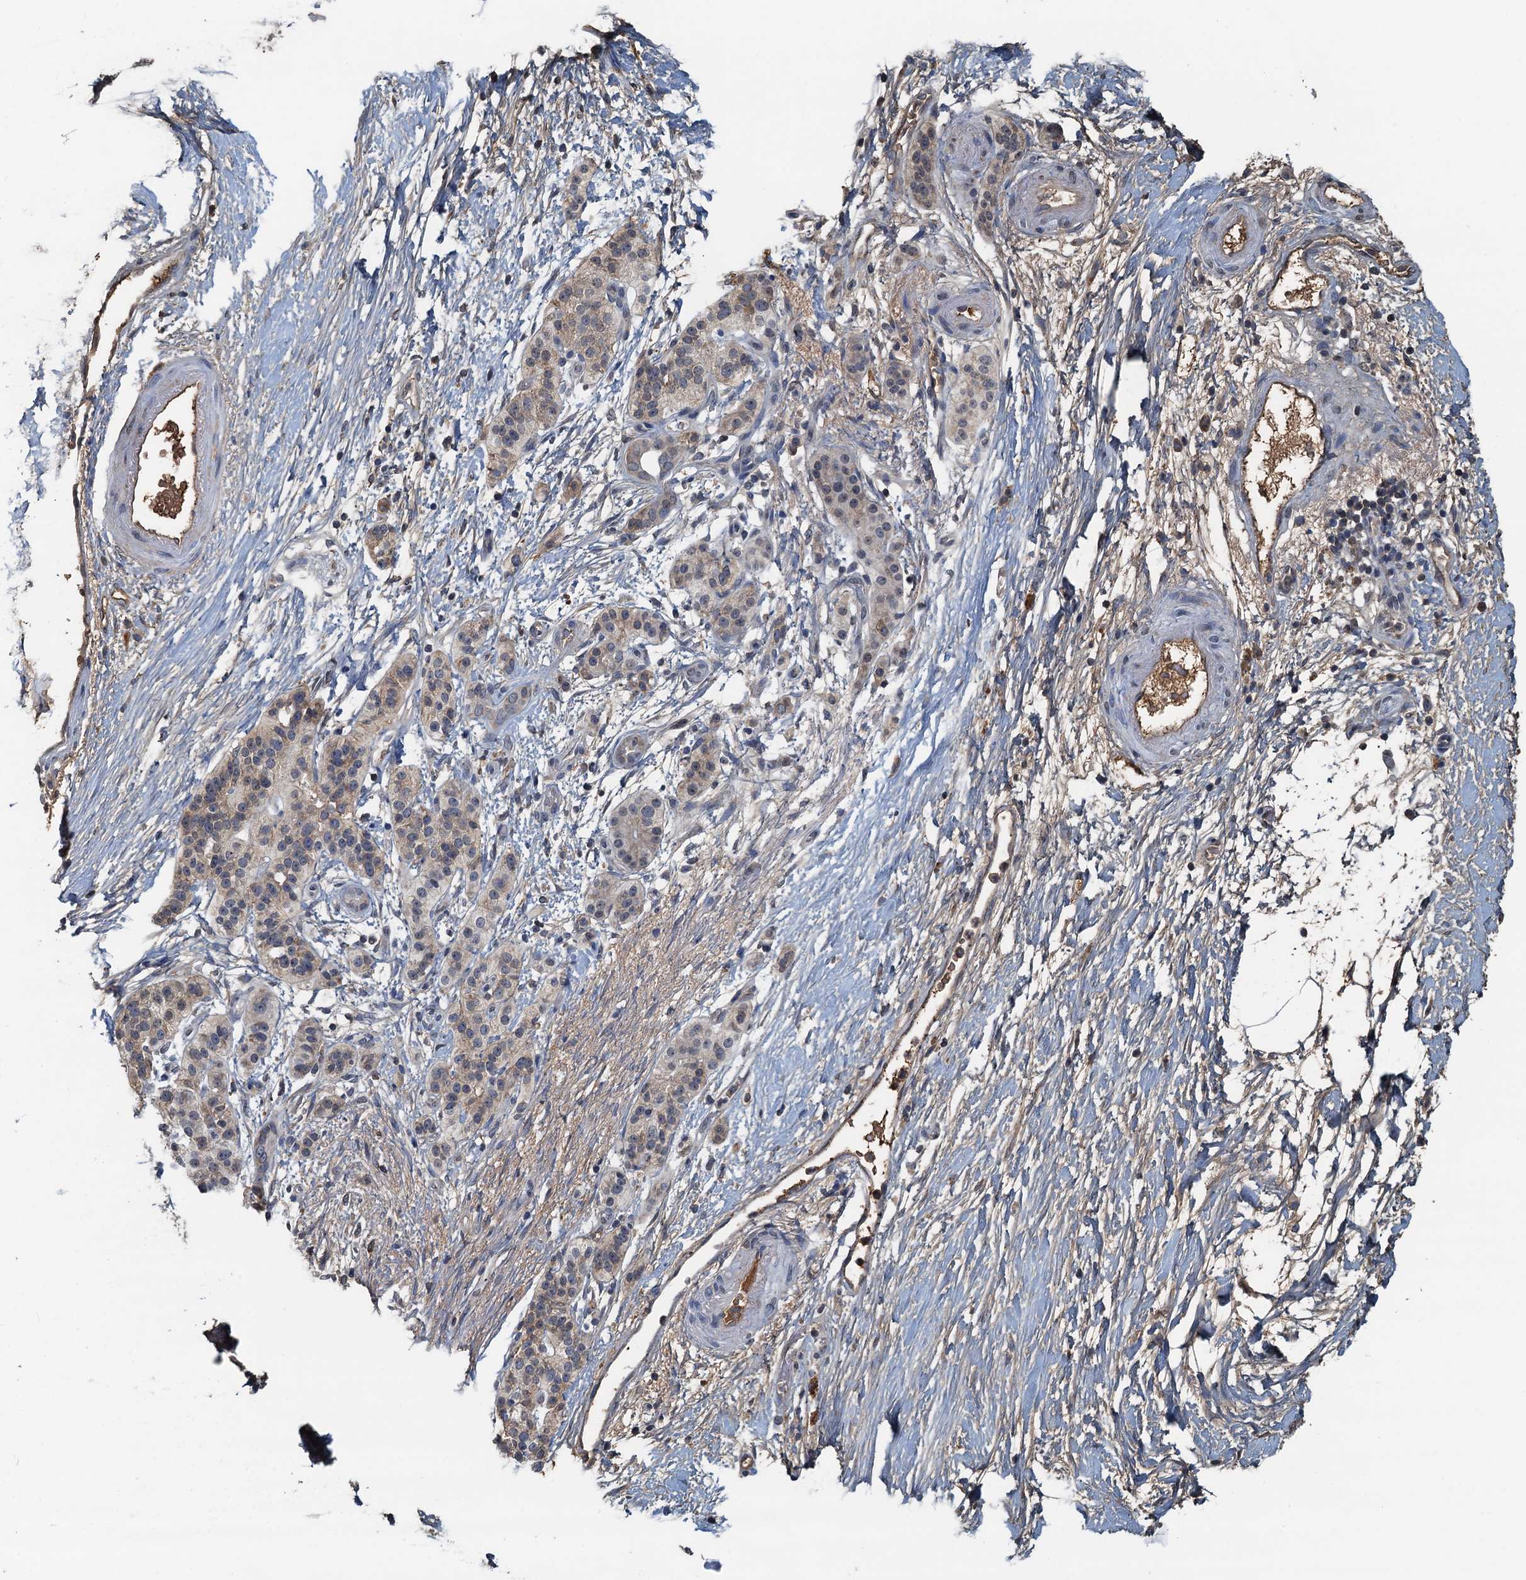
{"staining": {"intensity": "weak", "quantity": "<25%", "location": "cytoplasmic/membranous"}, "tissue": "pancreatic cancer", "cell_type": "Tumor cells", "image_type": "cancer", "snomed": [{"axis": "morphology", "description": "Adenocarcinoma, NOS"}, {"axis": "topography", "description": "Pancreas"}], "caption": "Immunohistochemistry (IHC) of pancreatic cancer (adenocarcinoma) shows no staining in tumor cells. (DAB (3,3'-diaminobenzidine) immunohistochemistry with hematoxylin counter stain).", "gene": "LSM14B", "patient": {"sex": "male", "age": 50}}